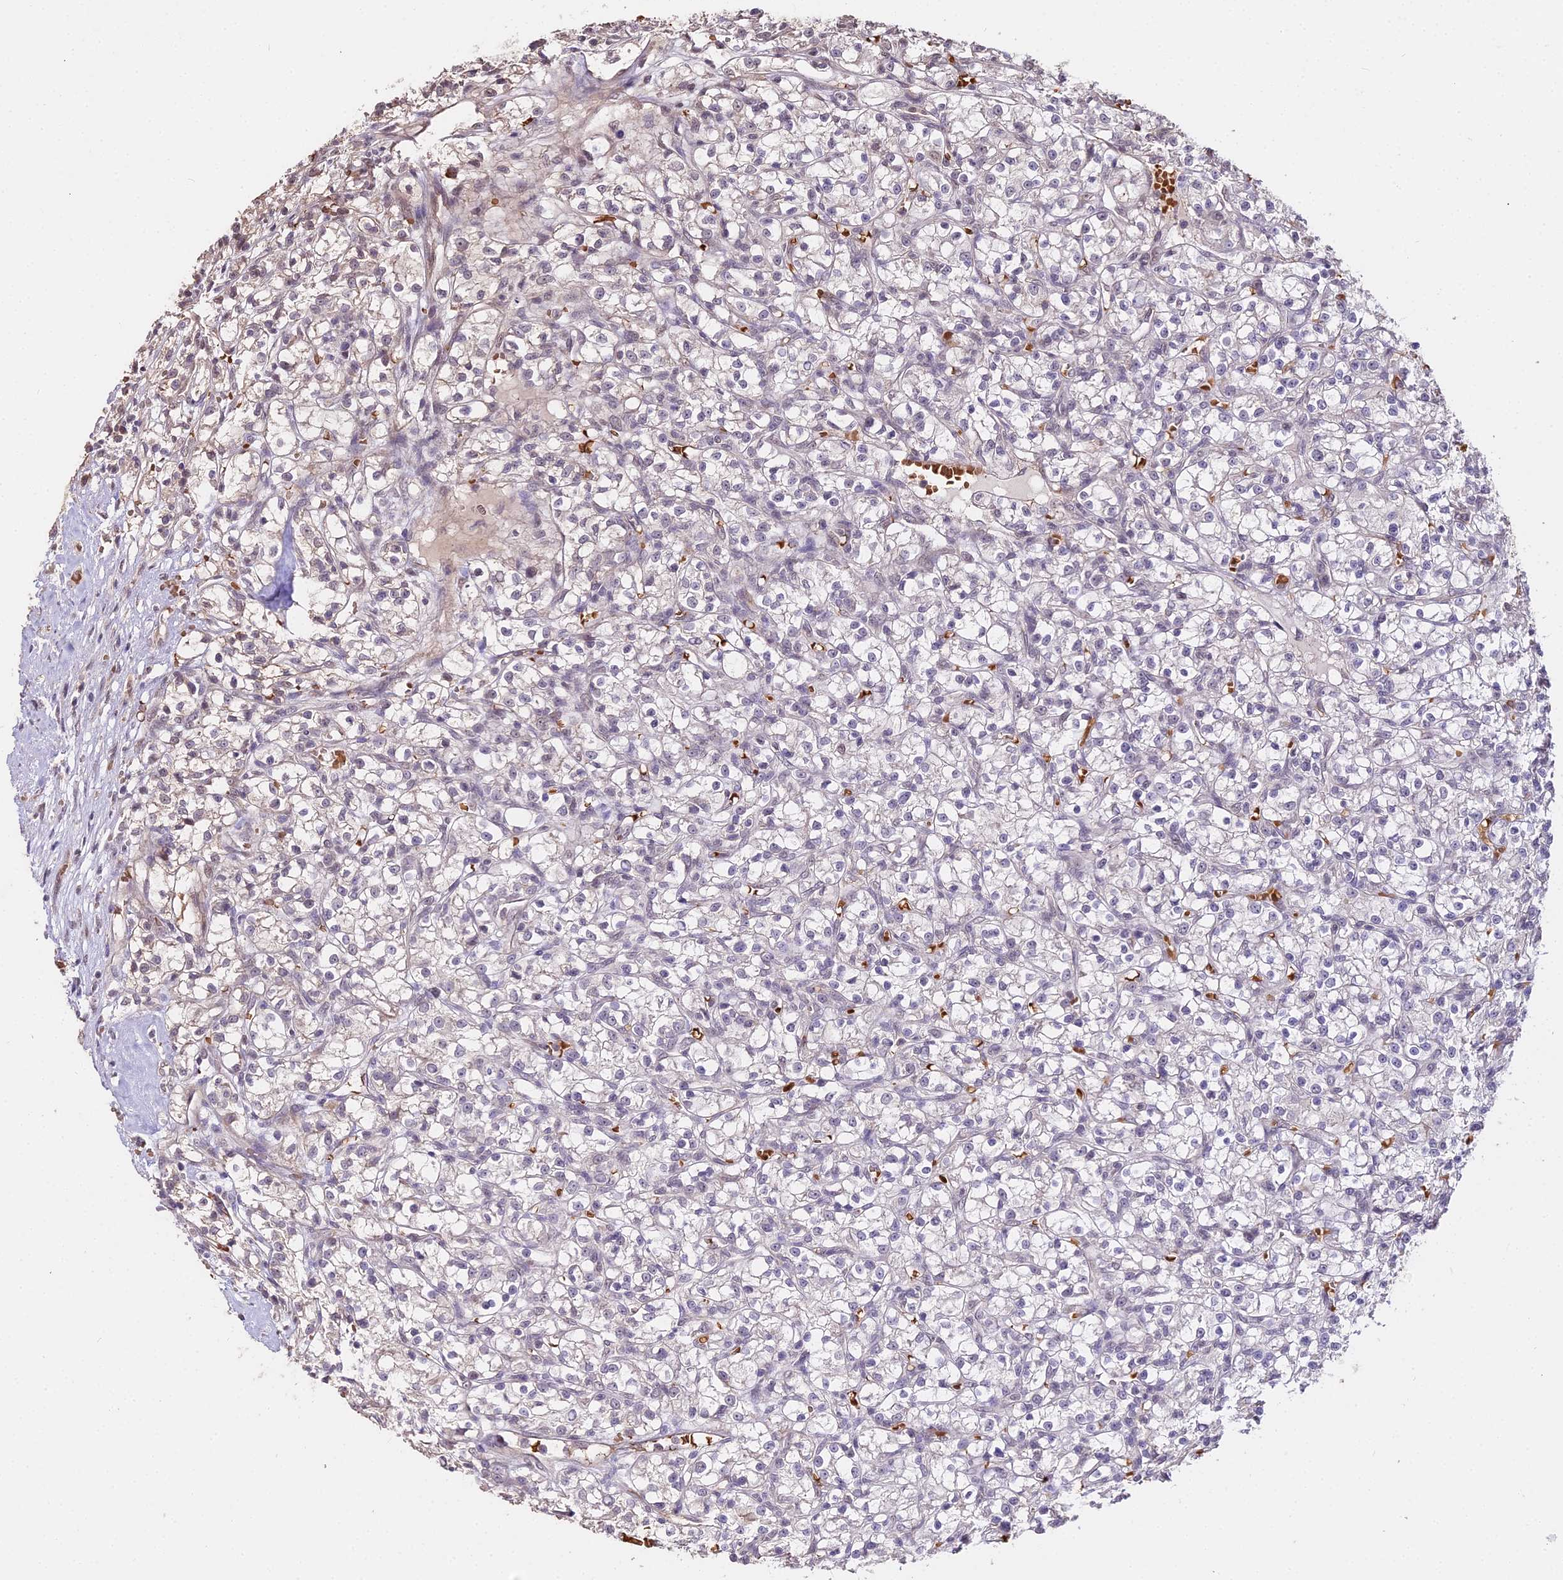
{"staining": {"intensity": "negative", "quantity": "none", "location": "none"}, "tissue": "renal cancer", "cell_type": "Tumor cells", "image_type": "cancer", "snomed": [{"axis": "morphology", "description": "Adenocarcinoma, NOS"}, {"axis": "topography", "description": "Kidney"}], "caption": "Human adenocarcinoma (renal) stained for a protein using immunohistochemistry demonstrates no staining in tumor cells.", "gene": "ZDBF2", "patient": {"sex": "female", "age": 59}}